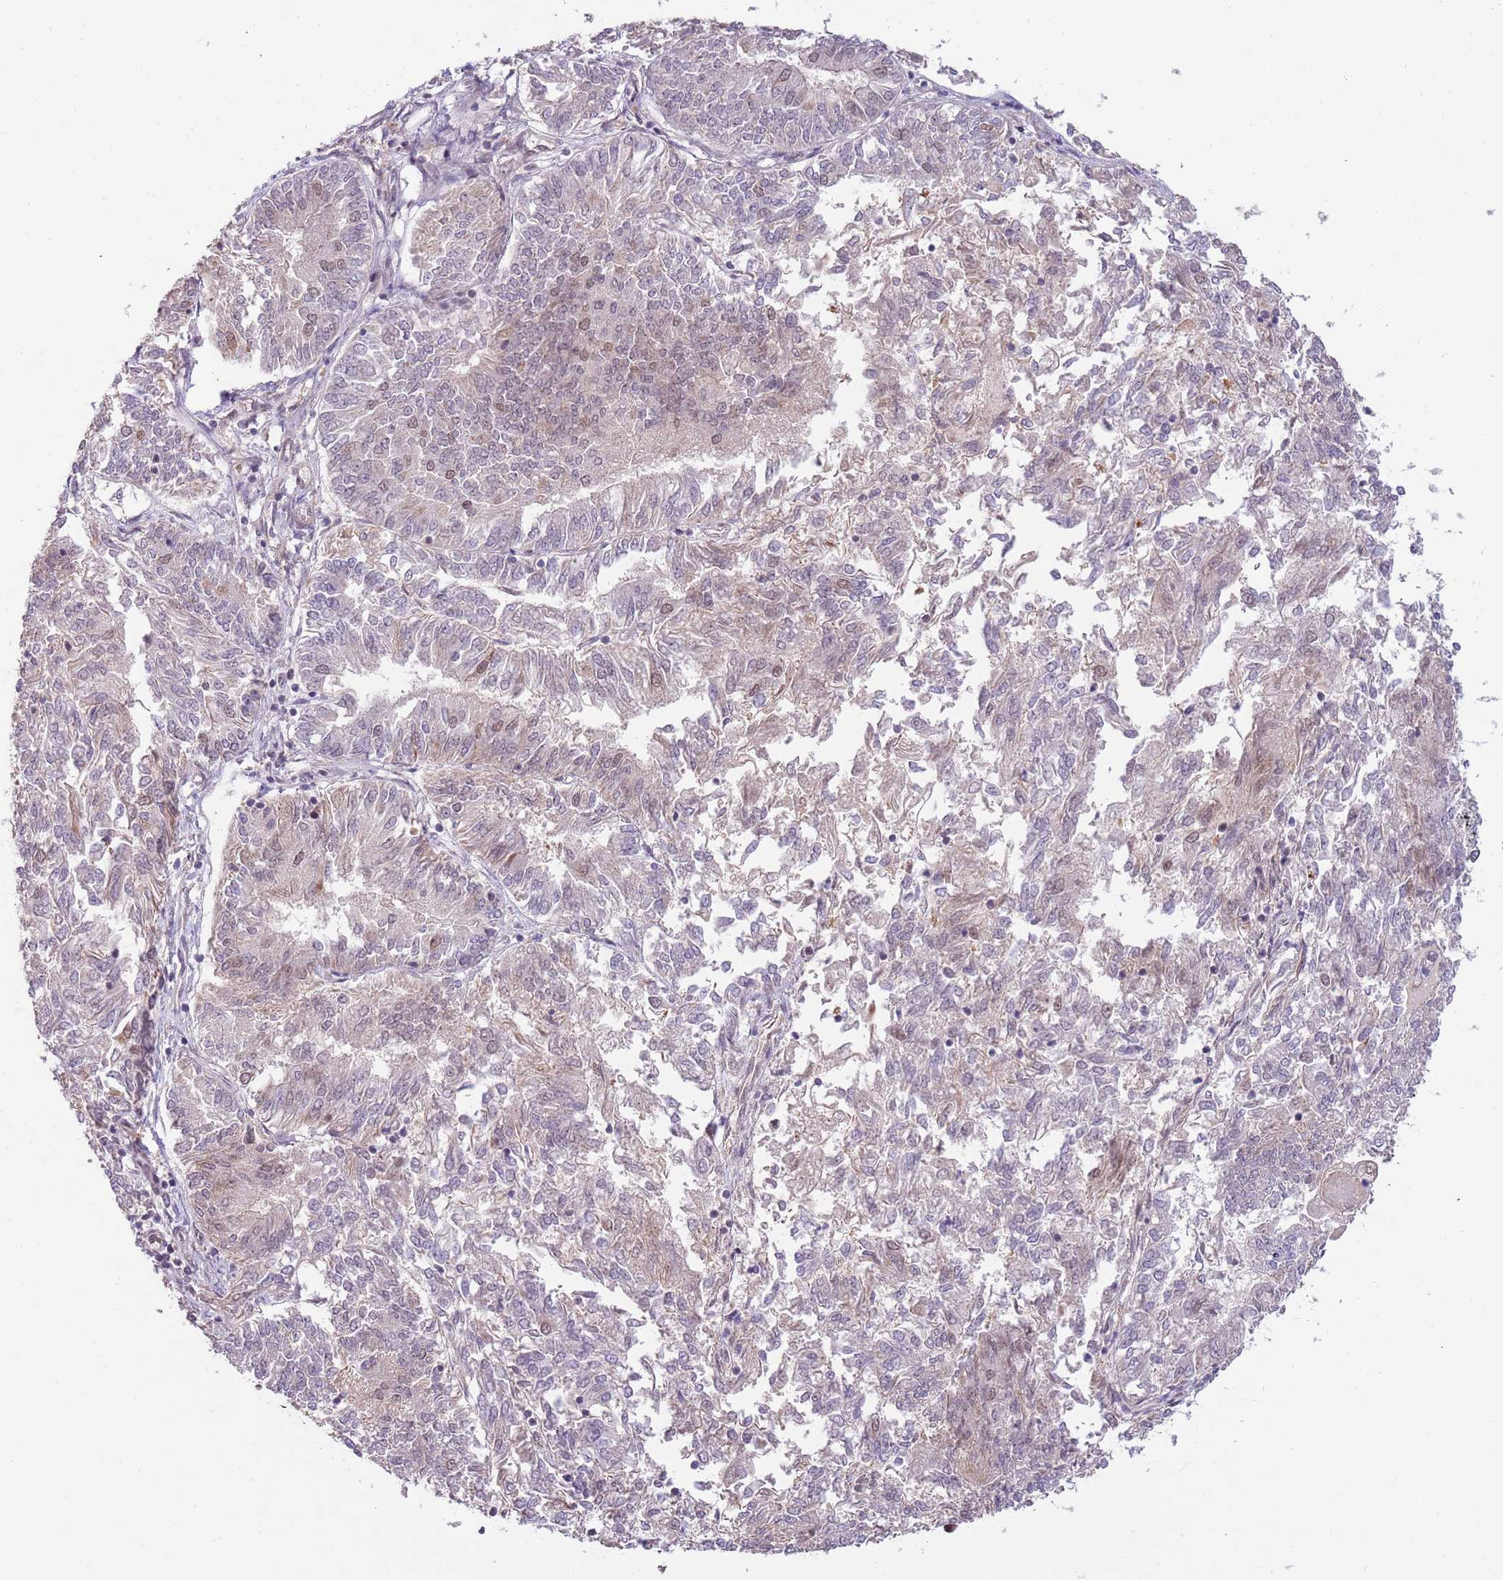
{"staining": {"intensity": "weak", "quantity": "<25%", "location": "nuclear"}, "tissue": "endometrial cancer", "cell_type": "Tumor cells", "image_type": "cancer", "snomed": [{"axis": "morphology", "description": "Adenocarcinoma, NOS"}, {"axis": "topography", "description": "Endometrium"}], "caption": "A histopathology image of human adenocarcinoma (endometrial) is negative for staining in tumor cells. (DAB IHC with hematoxylin counter stain).", "gene": "ZBTB7A", "patient": {"sex": "female", "age": 58}}